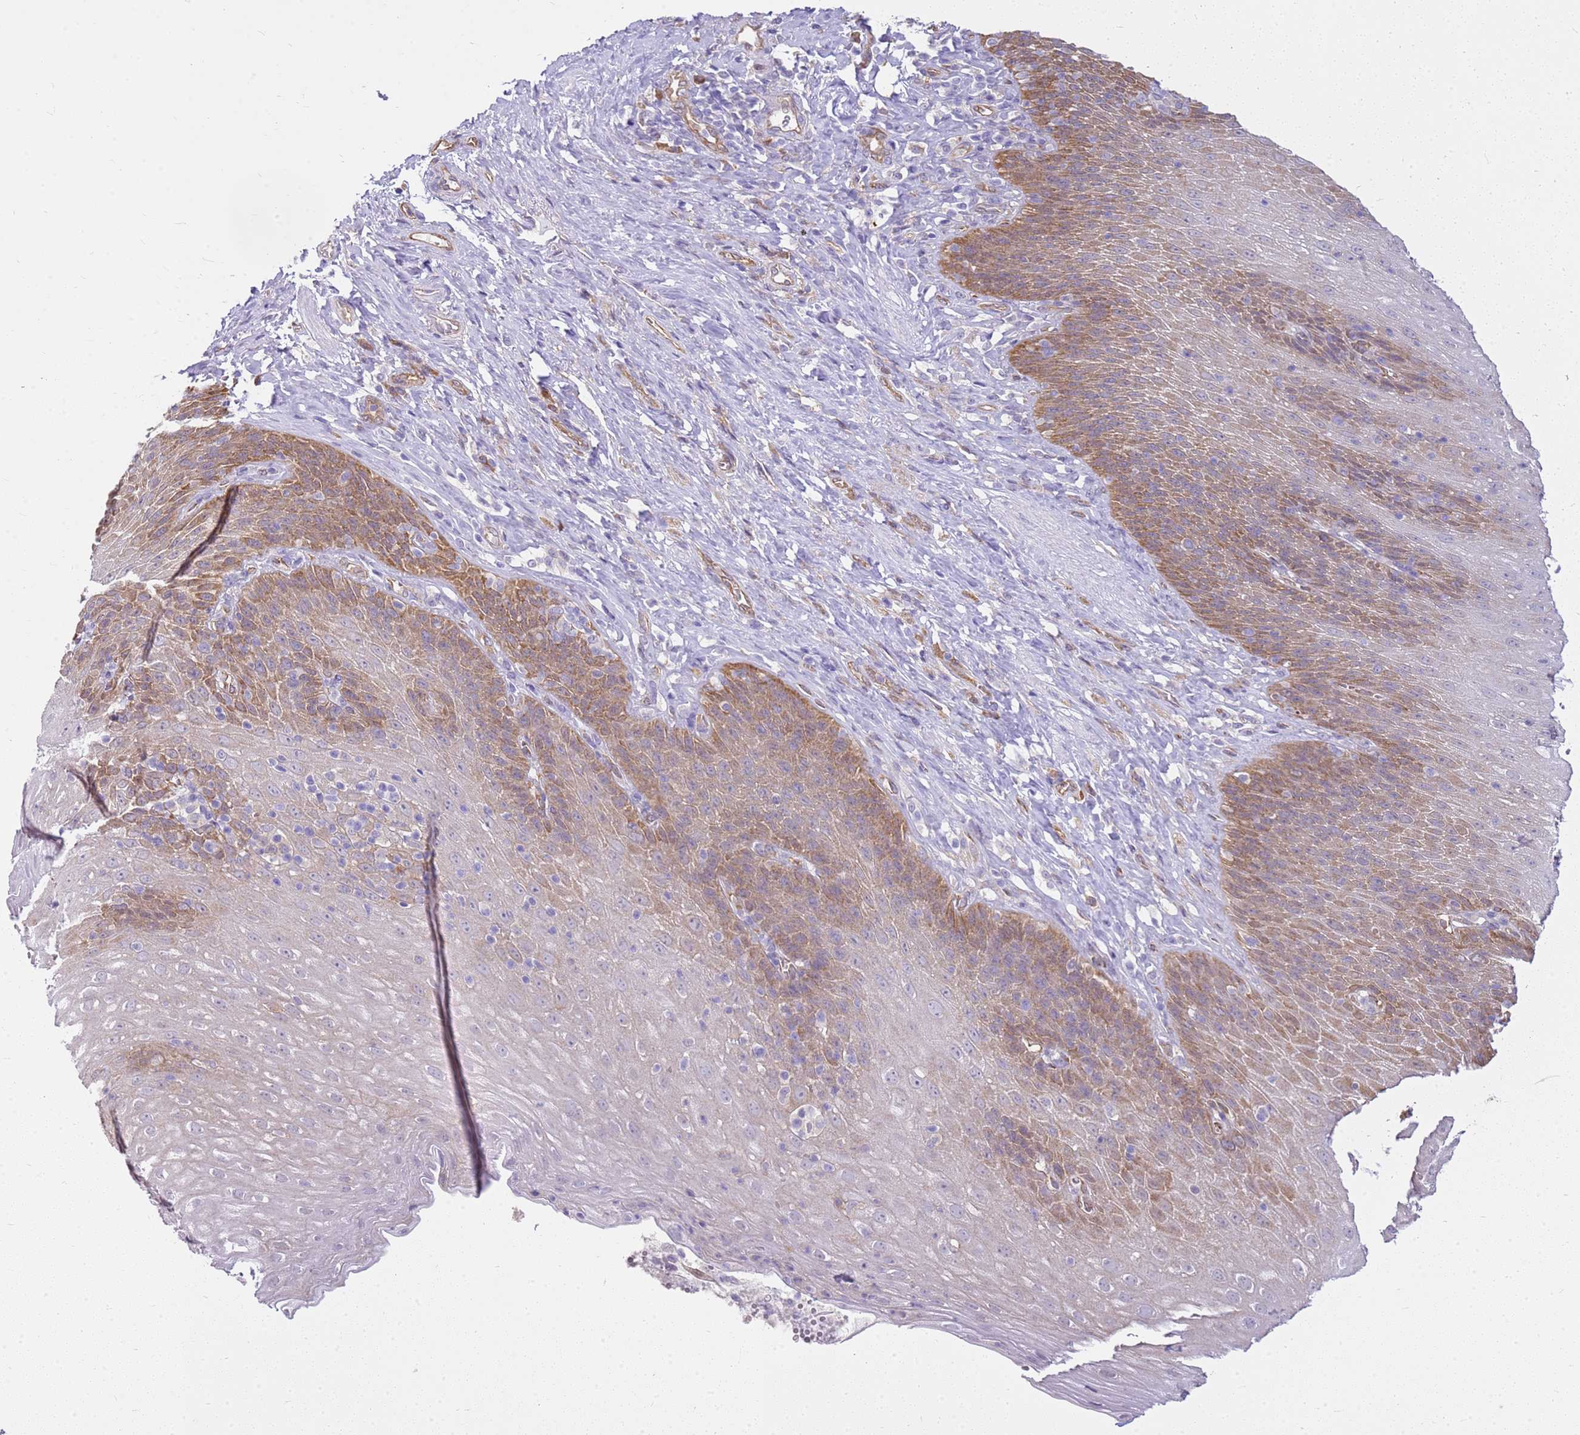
{"staining": {"intensity": "moderate", "quantity": "25%-75%", "location": "cytoplasmic/membranous"}, "tissue": "esophagus", "cell_type": "Squamous epithelial cells", "image_type": "normal", "snomed": [{"axis": "morphology", "description": "Normal tissue, NOS"}, {"axis": "topography", "description": "Esophagus"}], "caption": "This is an image of immunohistochemistry (IHC) staining of normal esophagus, which shows moderate expression in the cytoplasmic/membranous of squamous epithelial cells.", "gene": "YWHAE", "patient": {"sex": "female", "age": 61}}